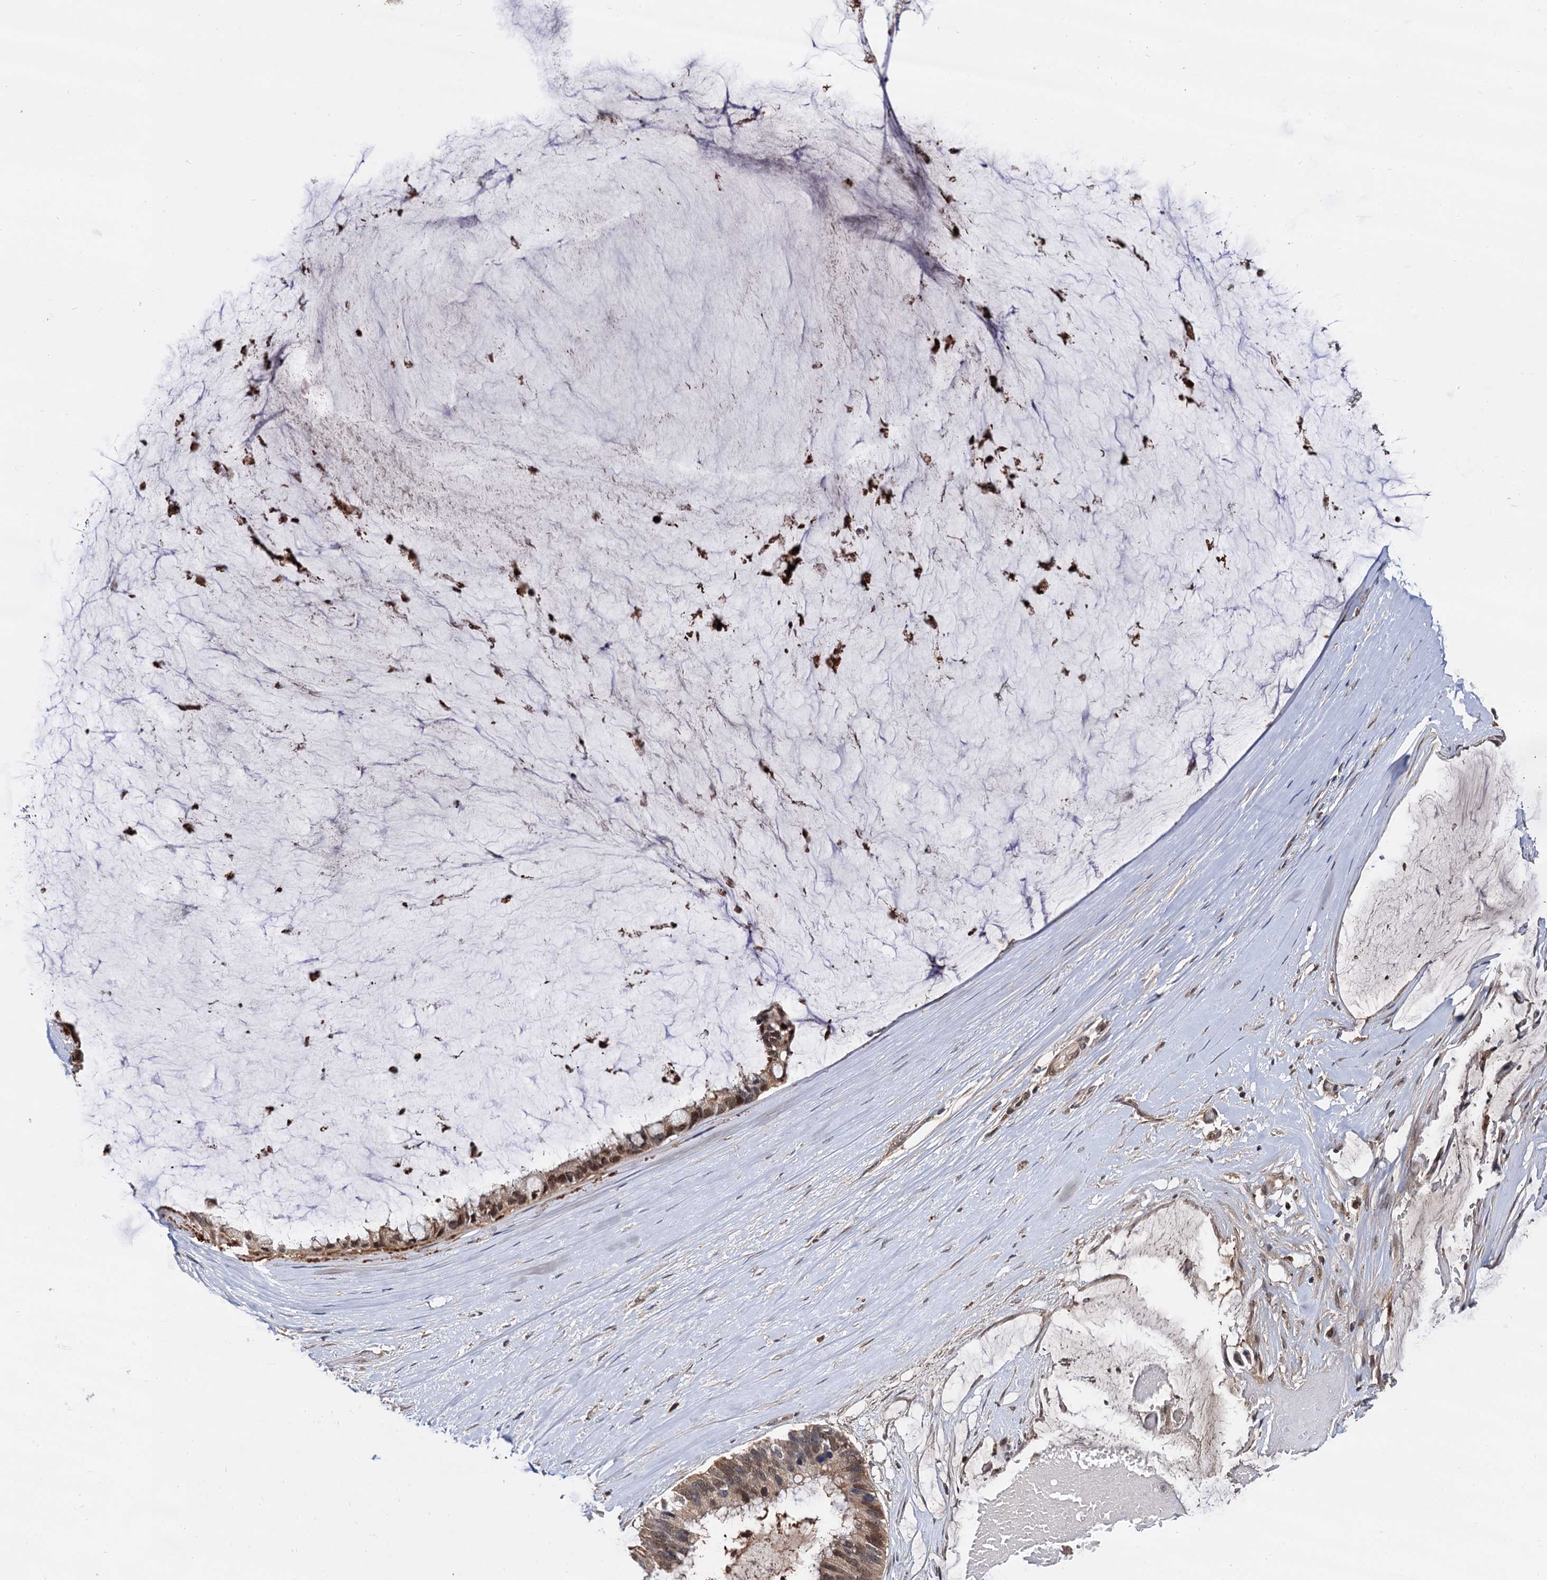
{"staining": {"intensity": "moderate", "quantity": ">75%", "location": "nuclear"}, "tissue": "ovarian cancer", "cell_type": "Tumor cells", "image_type": "cancer", "snomed": [{"axis": "morphology", "description": "Cystadenocarcinoma, mucinous, NOS"}, {"axis": "topography", "description": "Ovary"}], "caption": "Ovarian cancer was stained to show a protein in brown. There is medium levels of moderate nuclear staining in approximately >75% of tumor cells. (DAB IHC, brown staining for protein, blue staining for nuclei).", "gene": "SELENOP", "patient": {"sex": "female", "age": 39}}